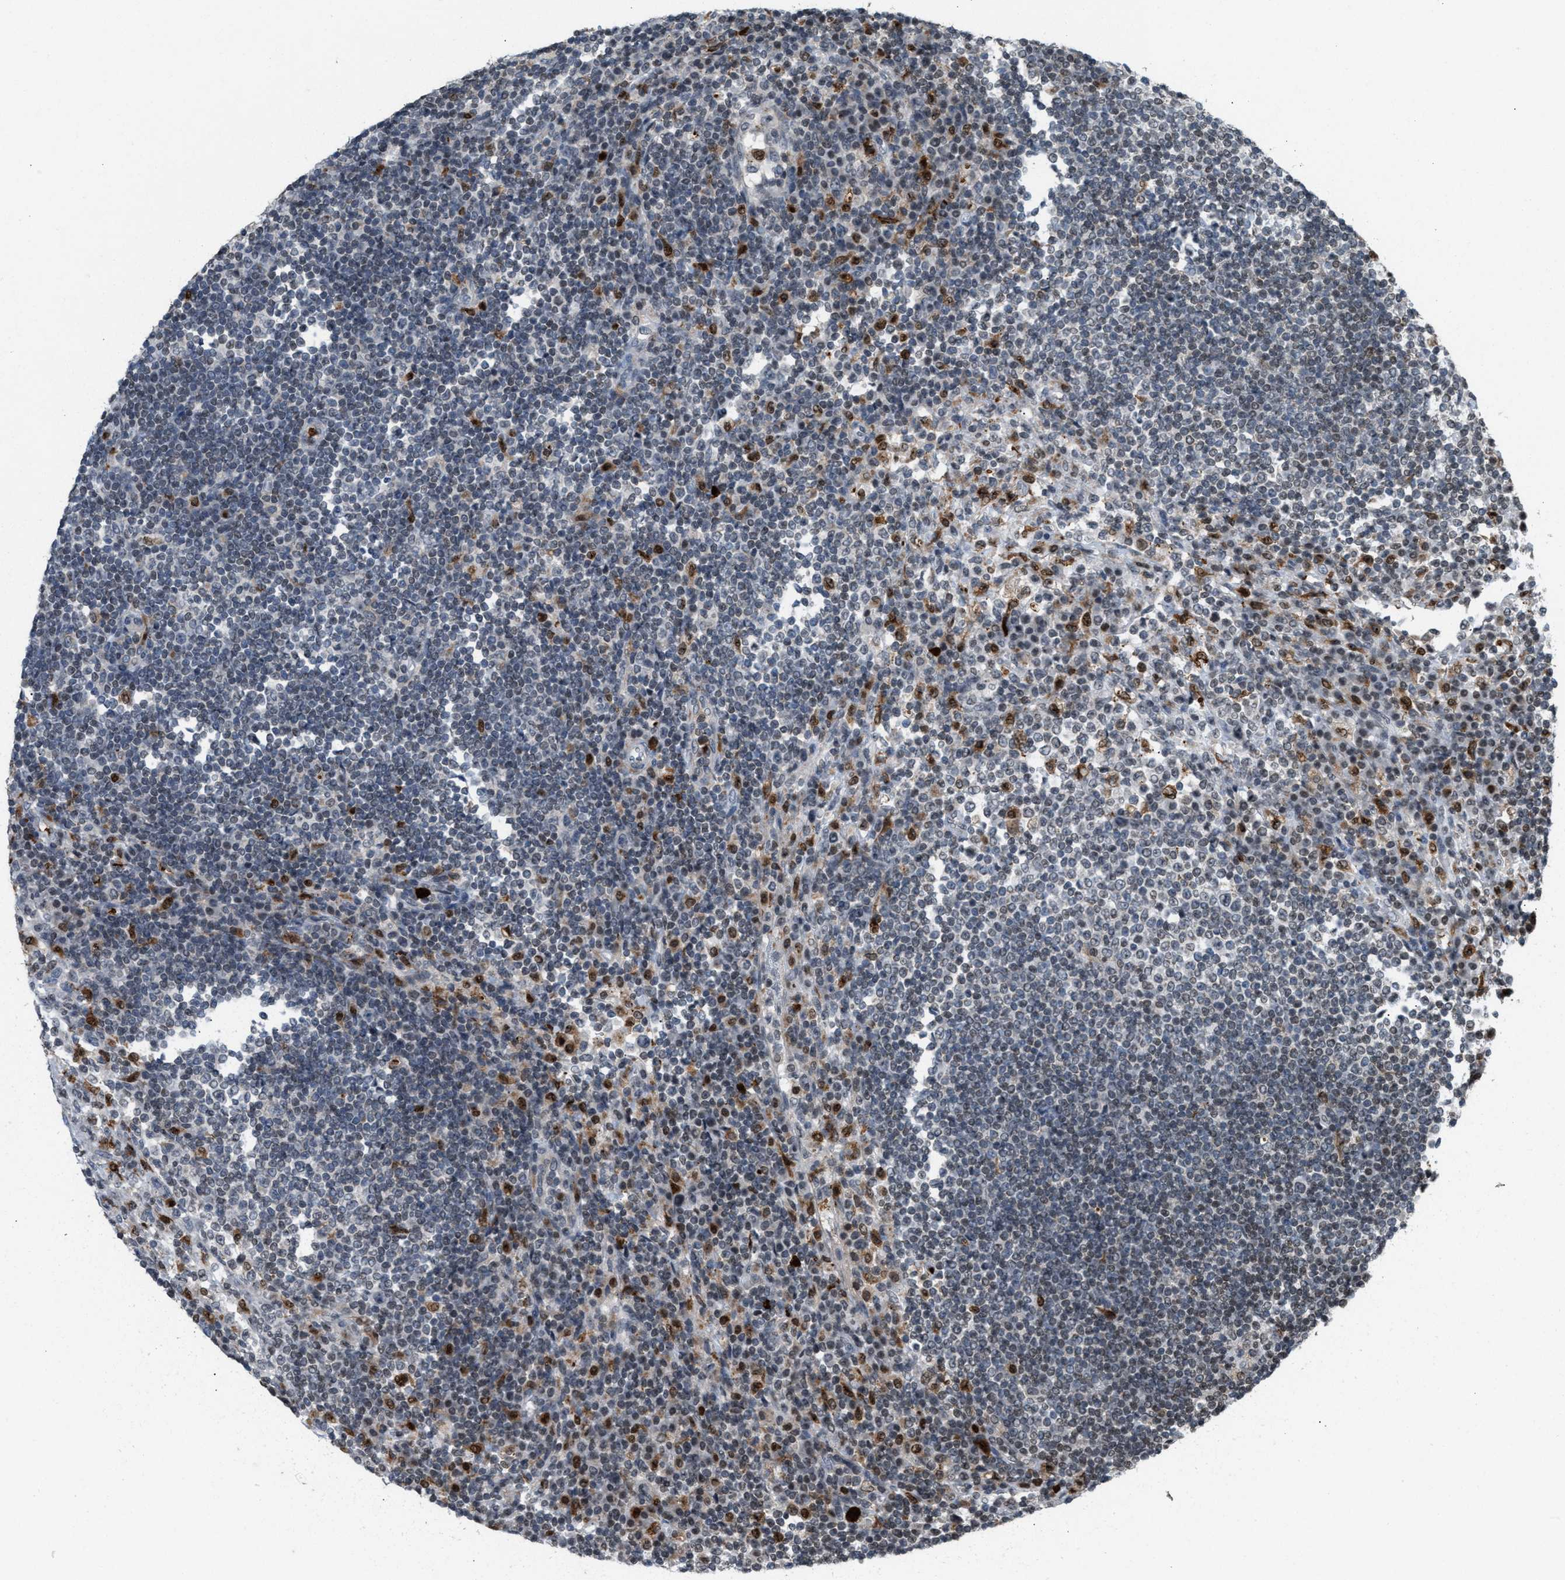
{"staining": {"intensity": "moderate", "quantity": "<25%", "location": "cytoplasmic/membranous,nuclear"}, "tissue": "lymph node", "cell_type": "Non-germinal center cells", "image_type": "normal", "snomed": [{"axis": "morphology", "description": "Normal tissue, NOS"}, {"axis": "topography", "description": "Lymph node"}], "caption": "Immunohistochemical staining of unremarkable human lymph node demonstrates moderate cytoplasmic/membranous,nuclear protein staining in approximately <25% of non-germinal center cells.", "gene": "PRUNE2", "patient": {"sex": "female", "age": 53}}